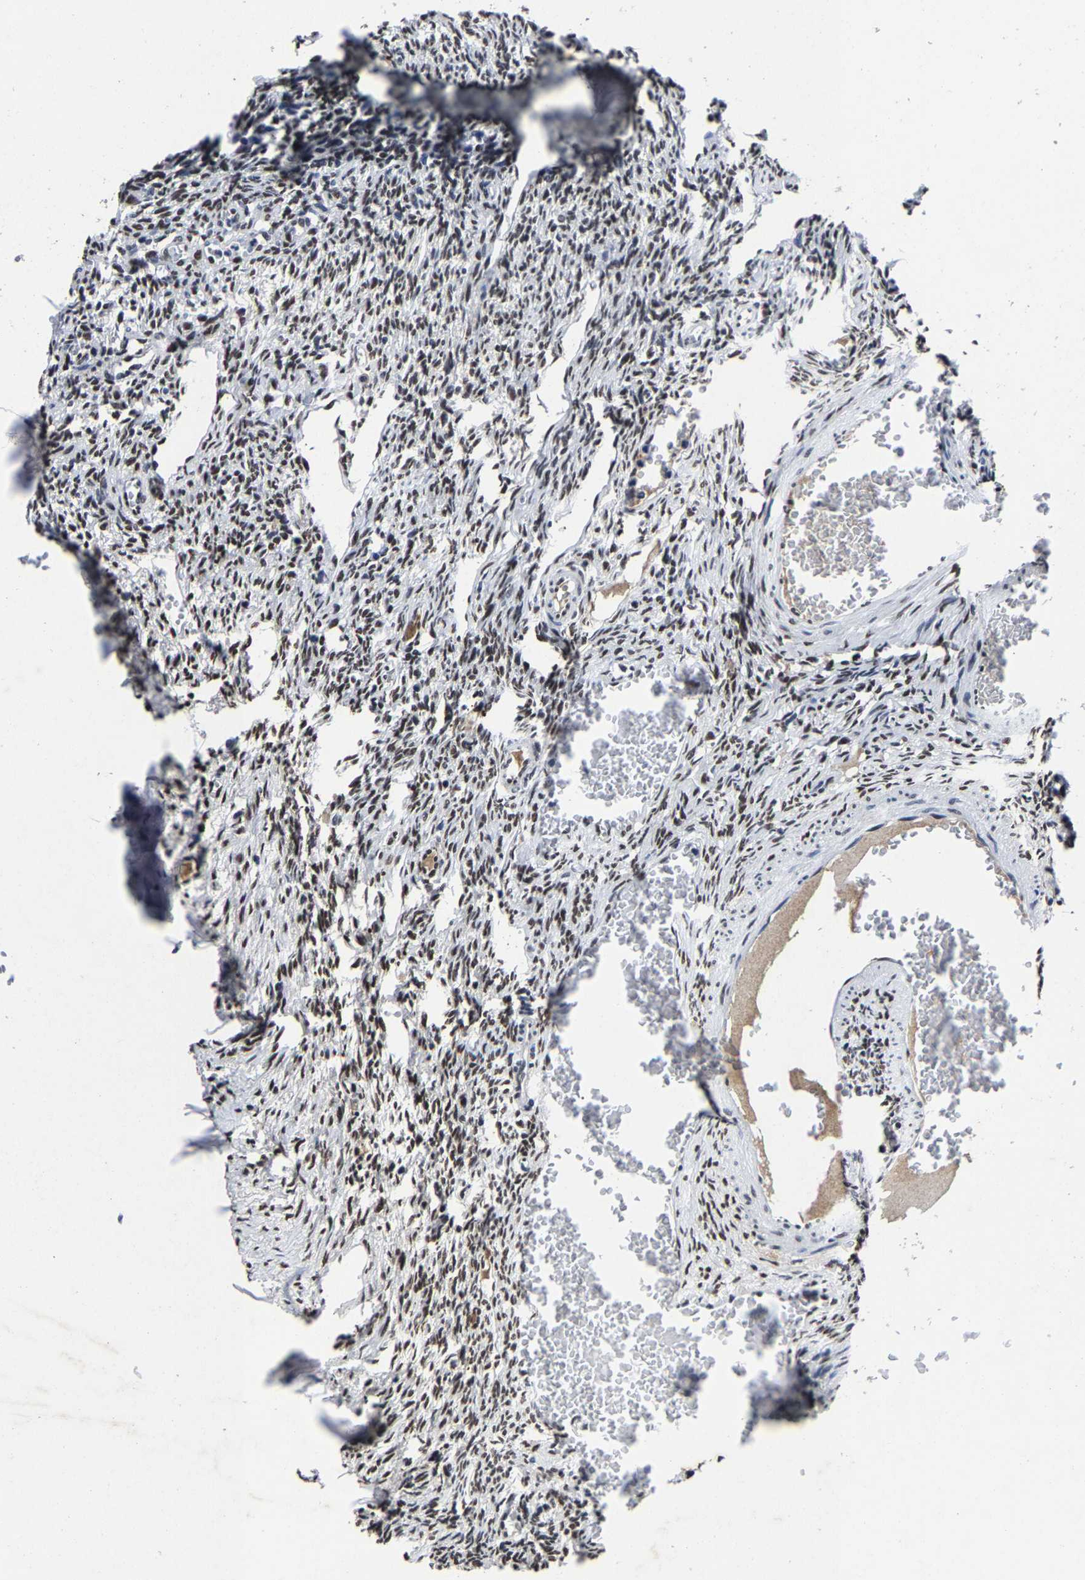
{"staining": {"intensity": "weak", "quantity": "25%-75%", "location": "nuclear"}, "tissue": "ovary", "cell_type": "Follicle cells", "image_type": "normal", "snomed": [{"axis": "morphology", "description": "Normal tissue, NOS"}, {"axis": "topography", "description": "Ovary"}], "caption": "A histopathology image of ovary stained for a protein reveals weak nuclear brown staining in follicle cells. Using DAB (brown) and hematoxylin (blue) stains, captured at high magnification using brightfield microscopy.", "gene": "RBM45", "patient": {"sex": "female", "age": 33}}